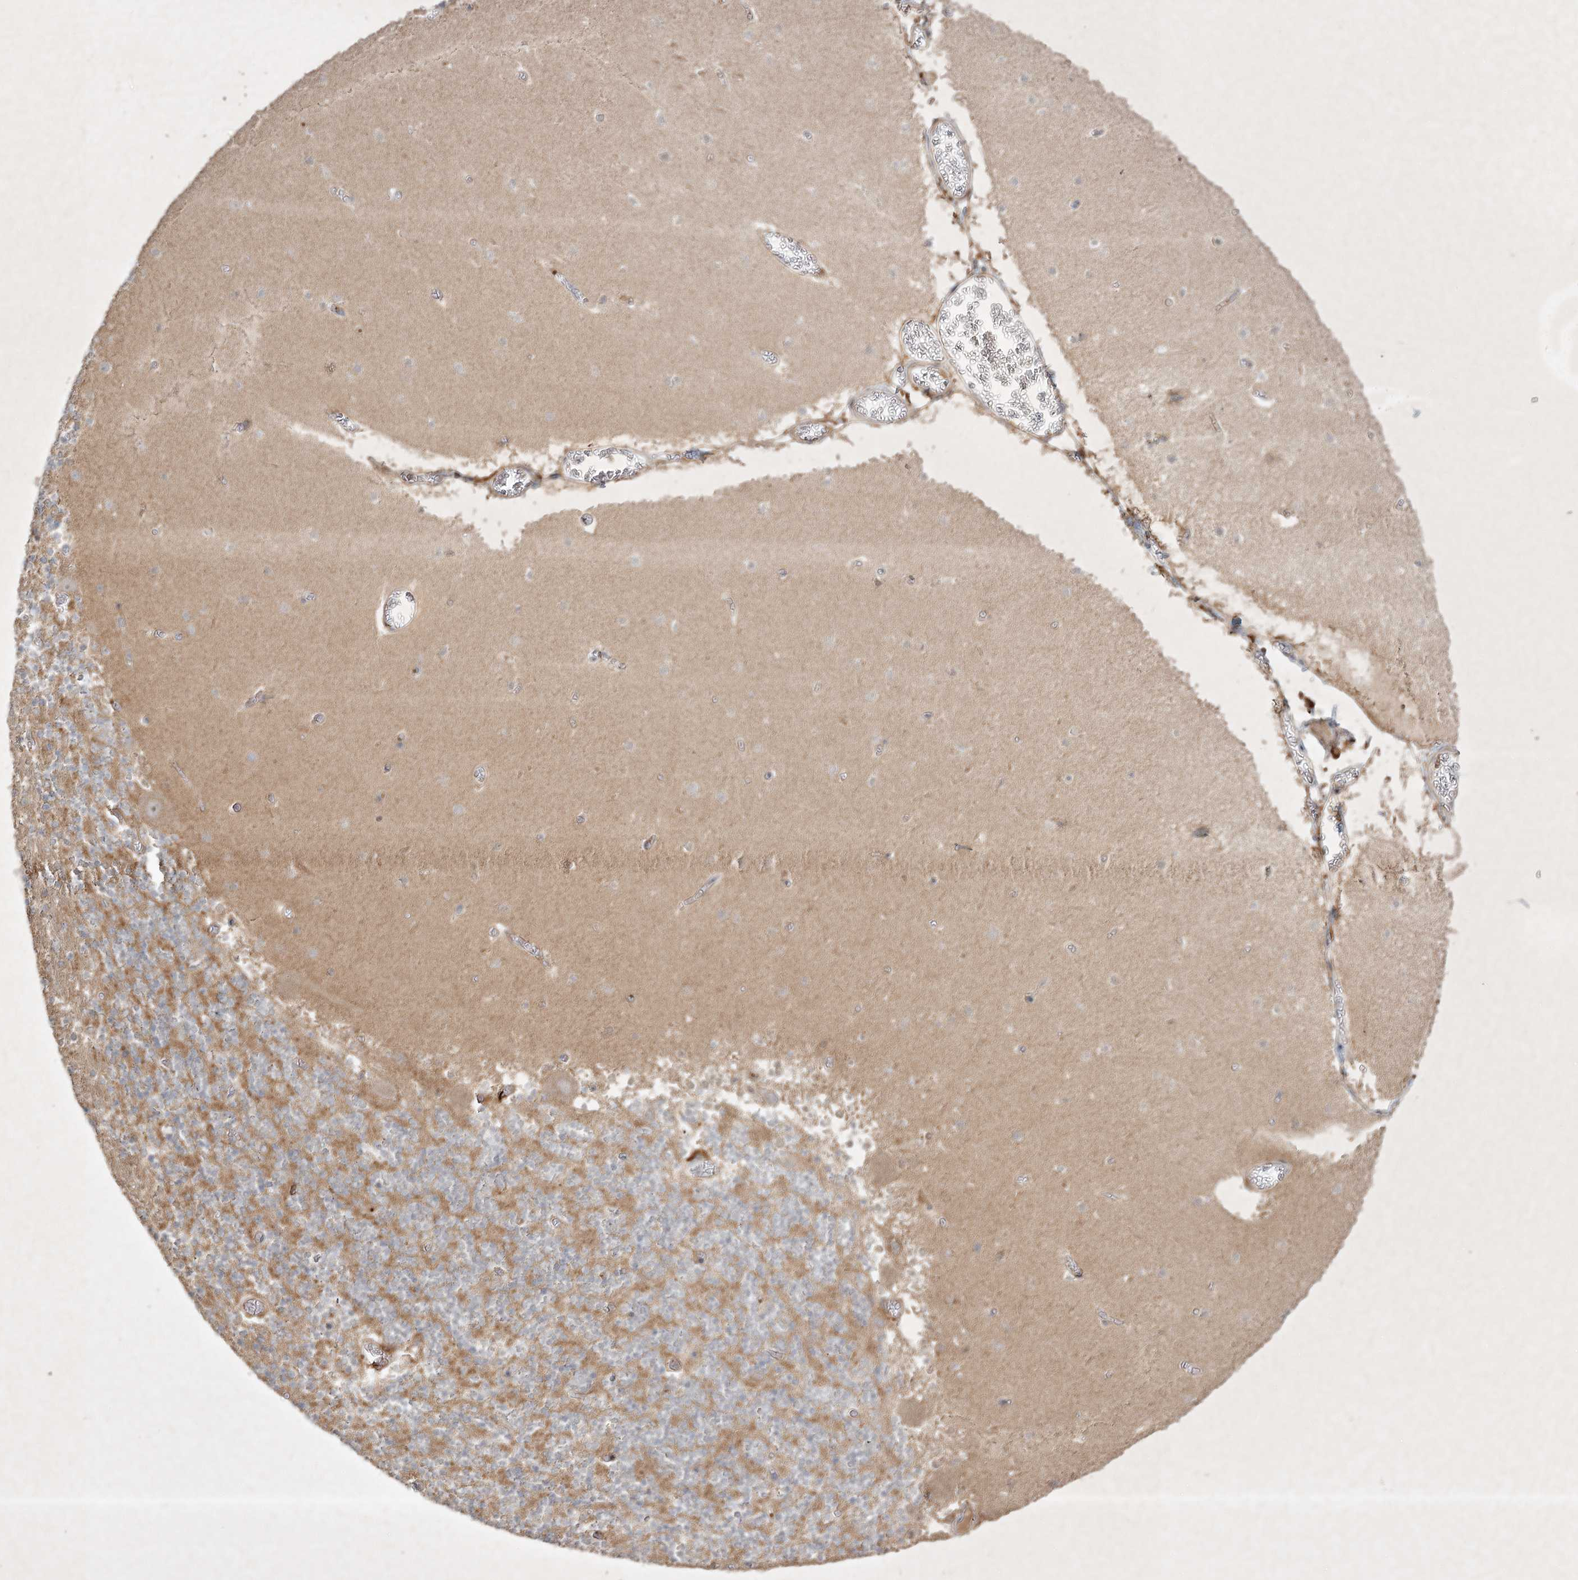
{"staining": {"intensity": "moderate", "quantity": "25%-75%", "location": "cytoplasmic/membranous"}, "tissue": "cerebellum", "cell_type": "Cells in granular layer", "image_type": "normal", "snomed": [{"axis": "morphology", "description": "Normal tissue, NOS"}, {"axis": "topography", "description": "Cerebellum"}], "caption": "Brown immunohistochemical staining in normal cerebellum exhibits moderate cytoplasmic/membranous staining in approximately 25%-75% of cells in granular layer. The protein is shown in brown color, while the nuclei are stained blue.", "gene": "KBTBD4", "patient": {"sex": "female", "age": 28}}